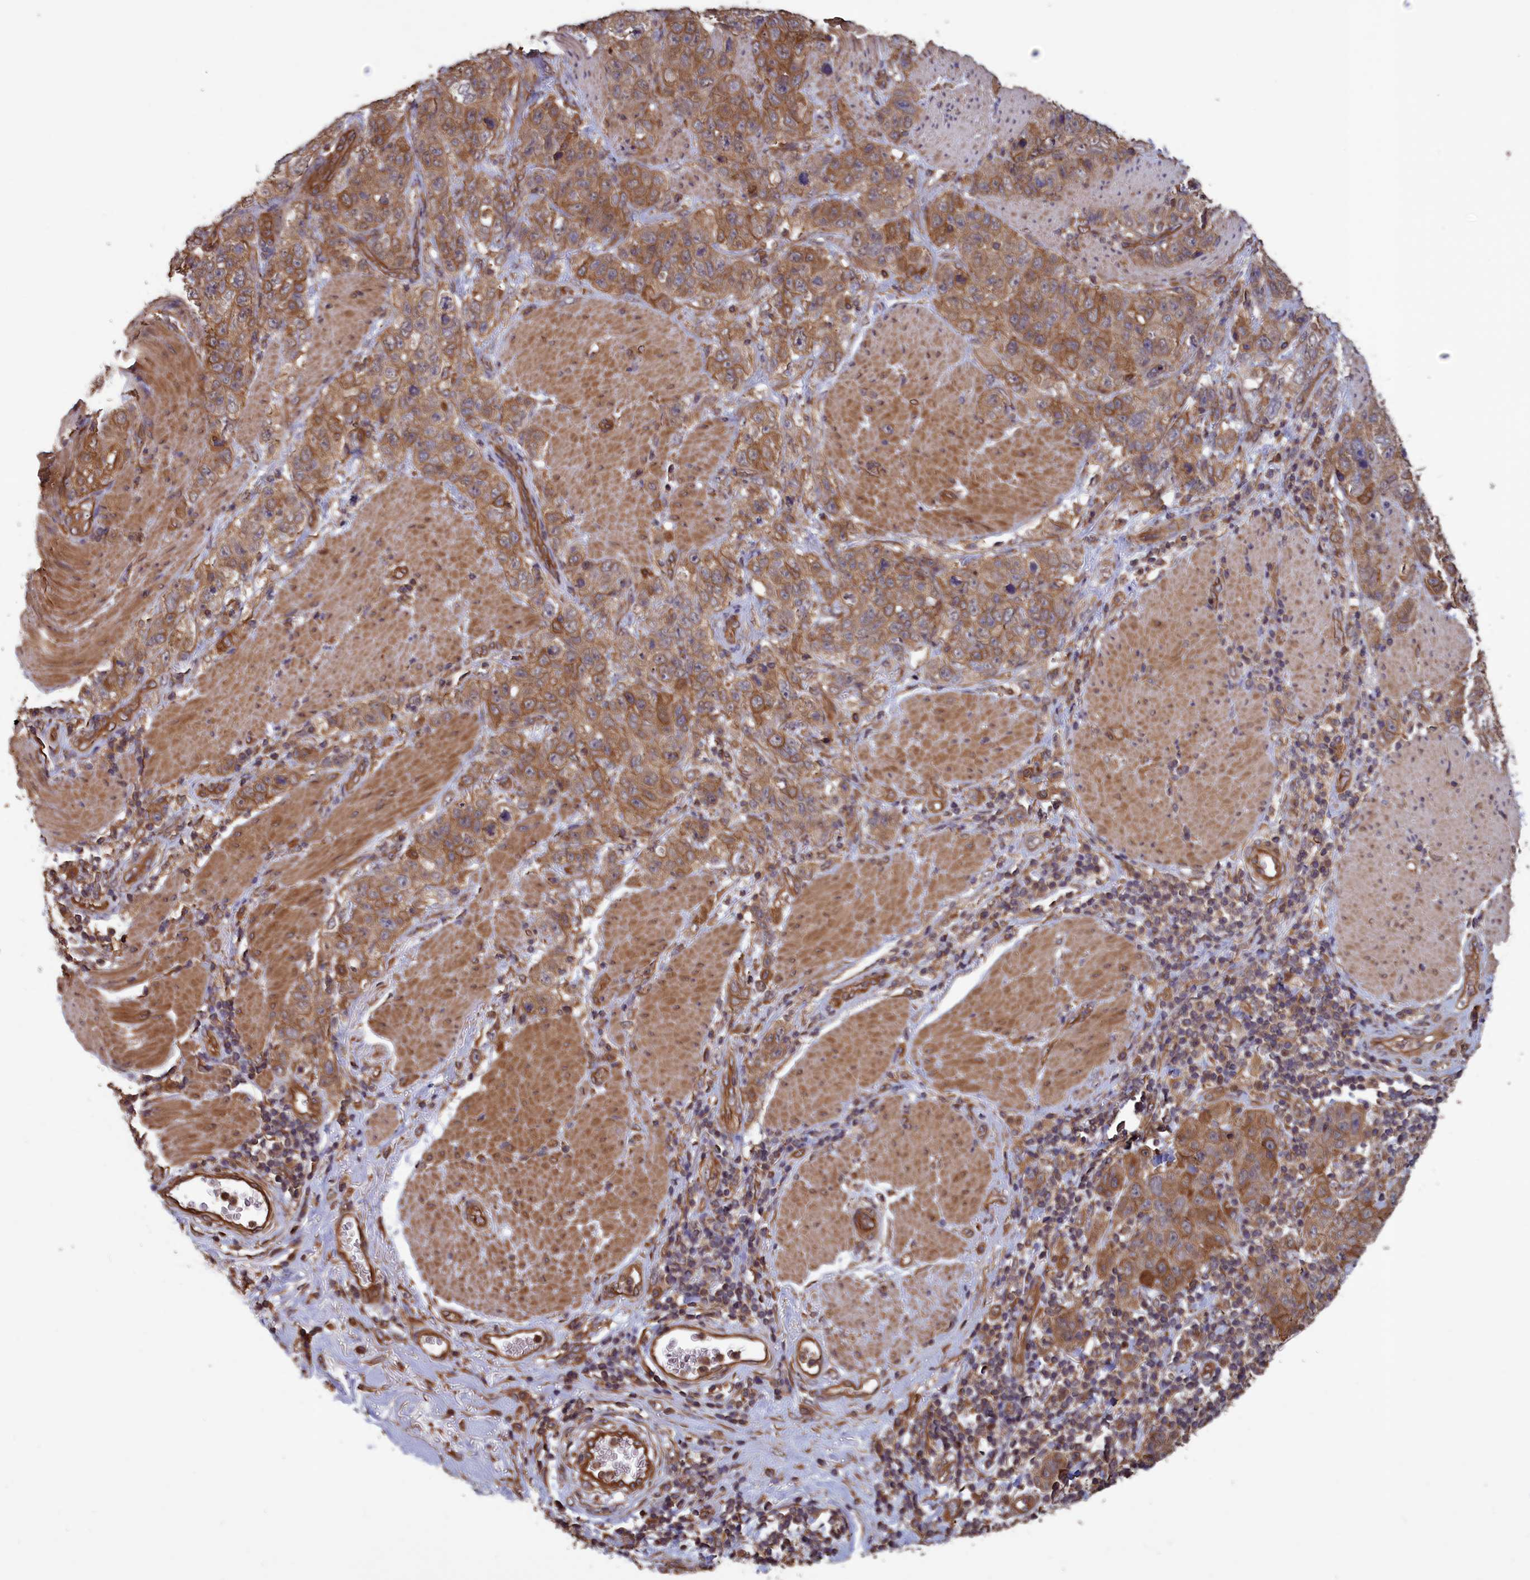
{"staining": {"intensity": "moderate", "quantity": ">75%", "location": "cytoplasmic/membranous"}, "tissue": "stomach cancer", "cell_type": "Tumor cells", "image_type": "cancer", "snomed": [{"axis": "morphology", "description": "Adenocarcinoma, NOS"}, {"axis": "topography", "description": "Stomach"}], "caption": "Stomach cancer (adenocarcinoma) stained with a protein marker exhibits moderate staining in tumor cells.", "gene": "DAPK3", "patient": {"sex": "male", "age": 48}}